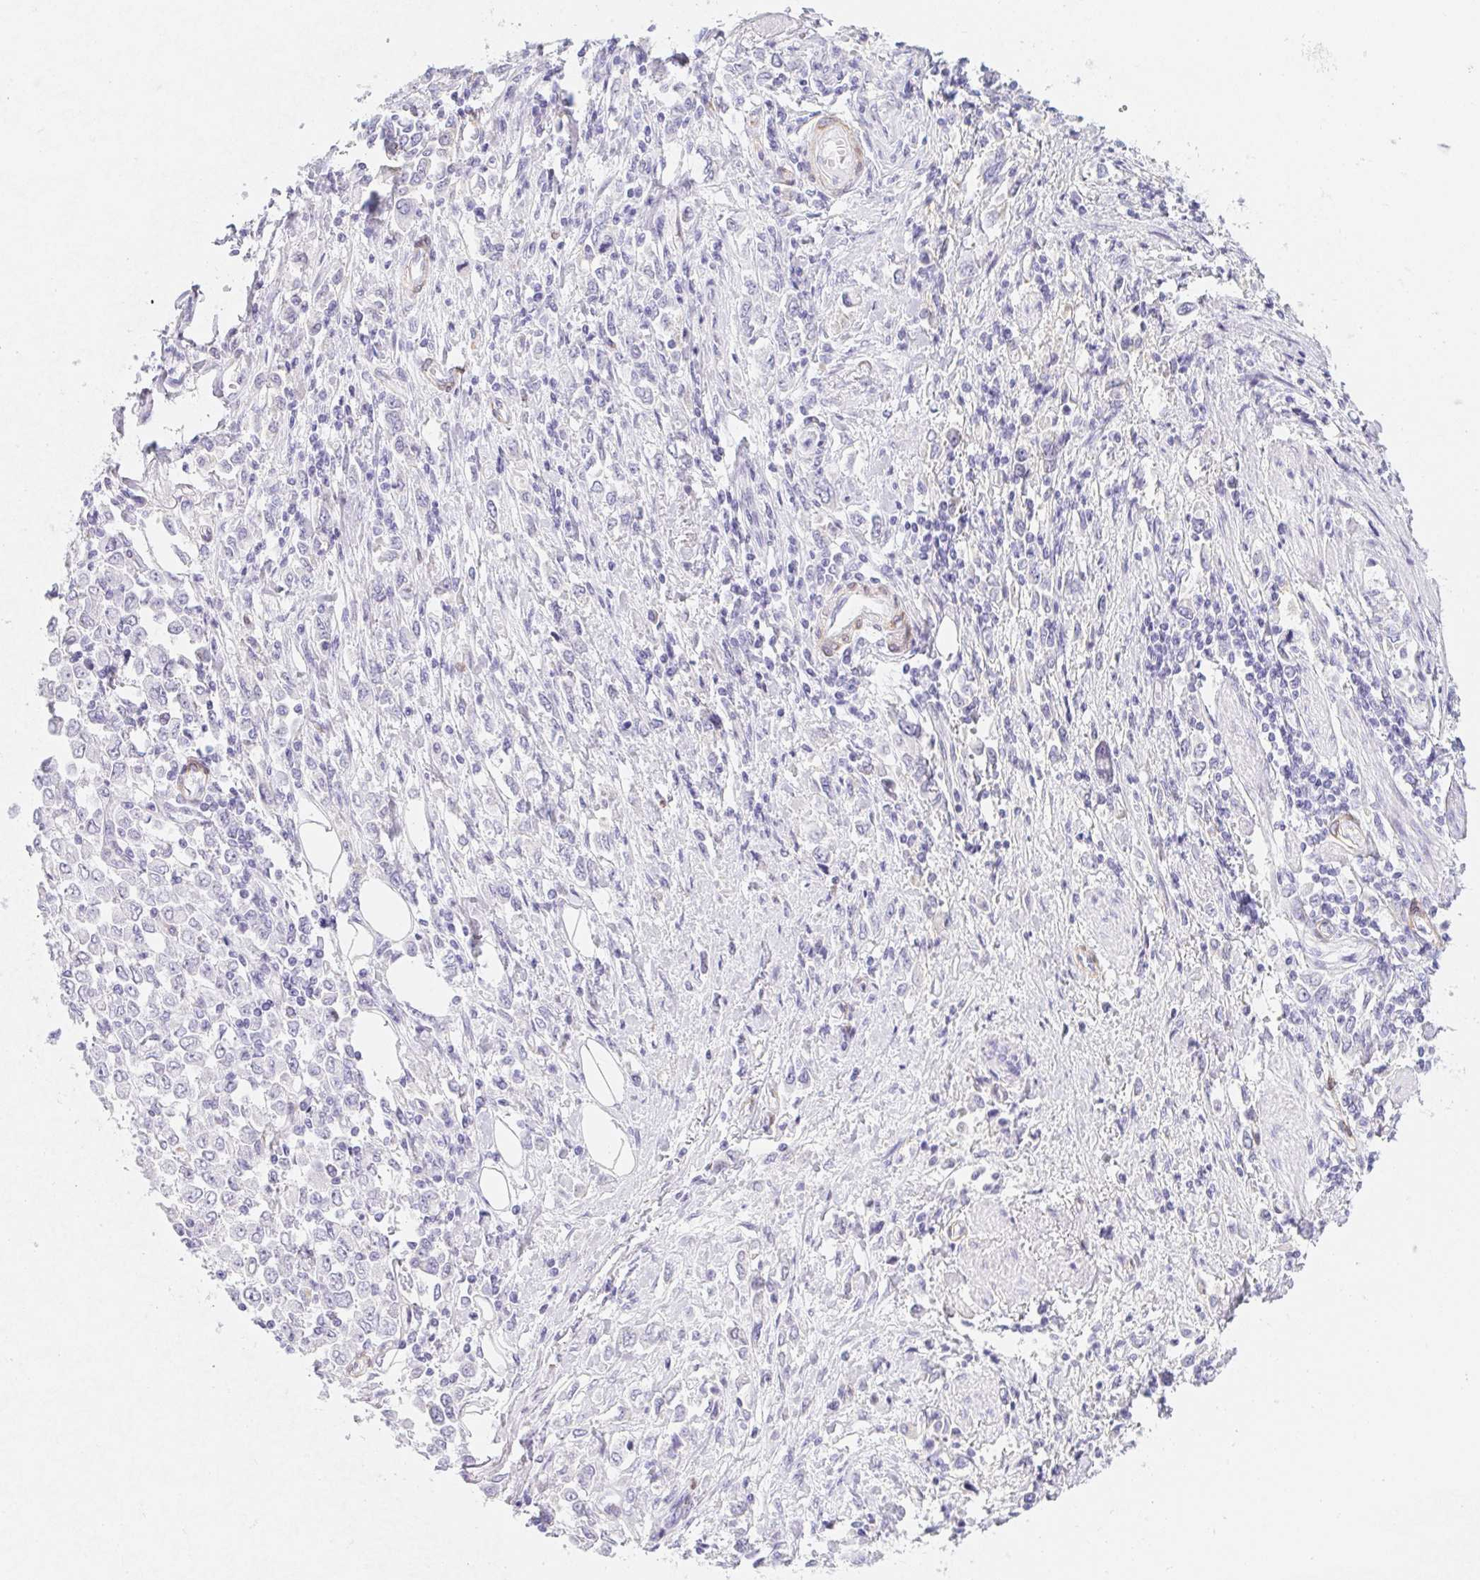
{"staining": {"intensity": "negative", "quantity": "none", "location": "none"}, "tissue": "stomach cancer", "cell_type": "Tumor cells", "image_type": "cancer", "snomed": [{"axis": "morphology", "description": "Adenocarcinoma, NOS"}, {"axis": "topography", "description": "Stomach, upper"}], "caption": "High power microscopy image of an immunohistochemistry photomicrograph of adenocarcinoma (stomach), revealing no significant positivity in tumor cells. (DAB (3,3'-diaminobenzidine) IHC, high magnification).", "gene": "HRC", "patient": {"sex": "male", "age": 70}}